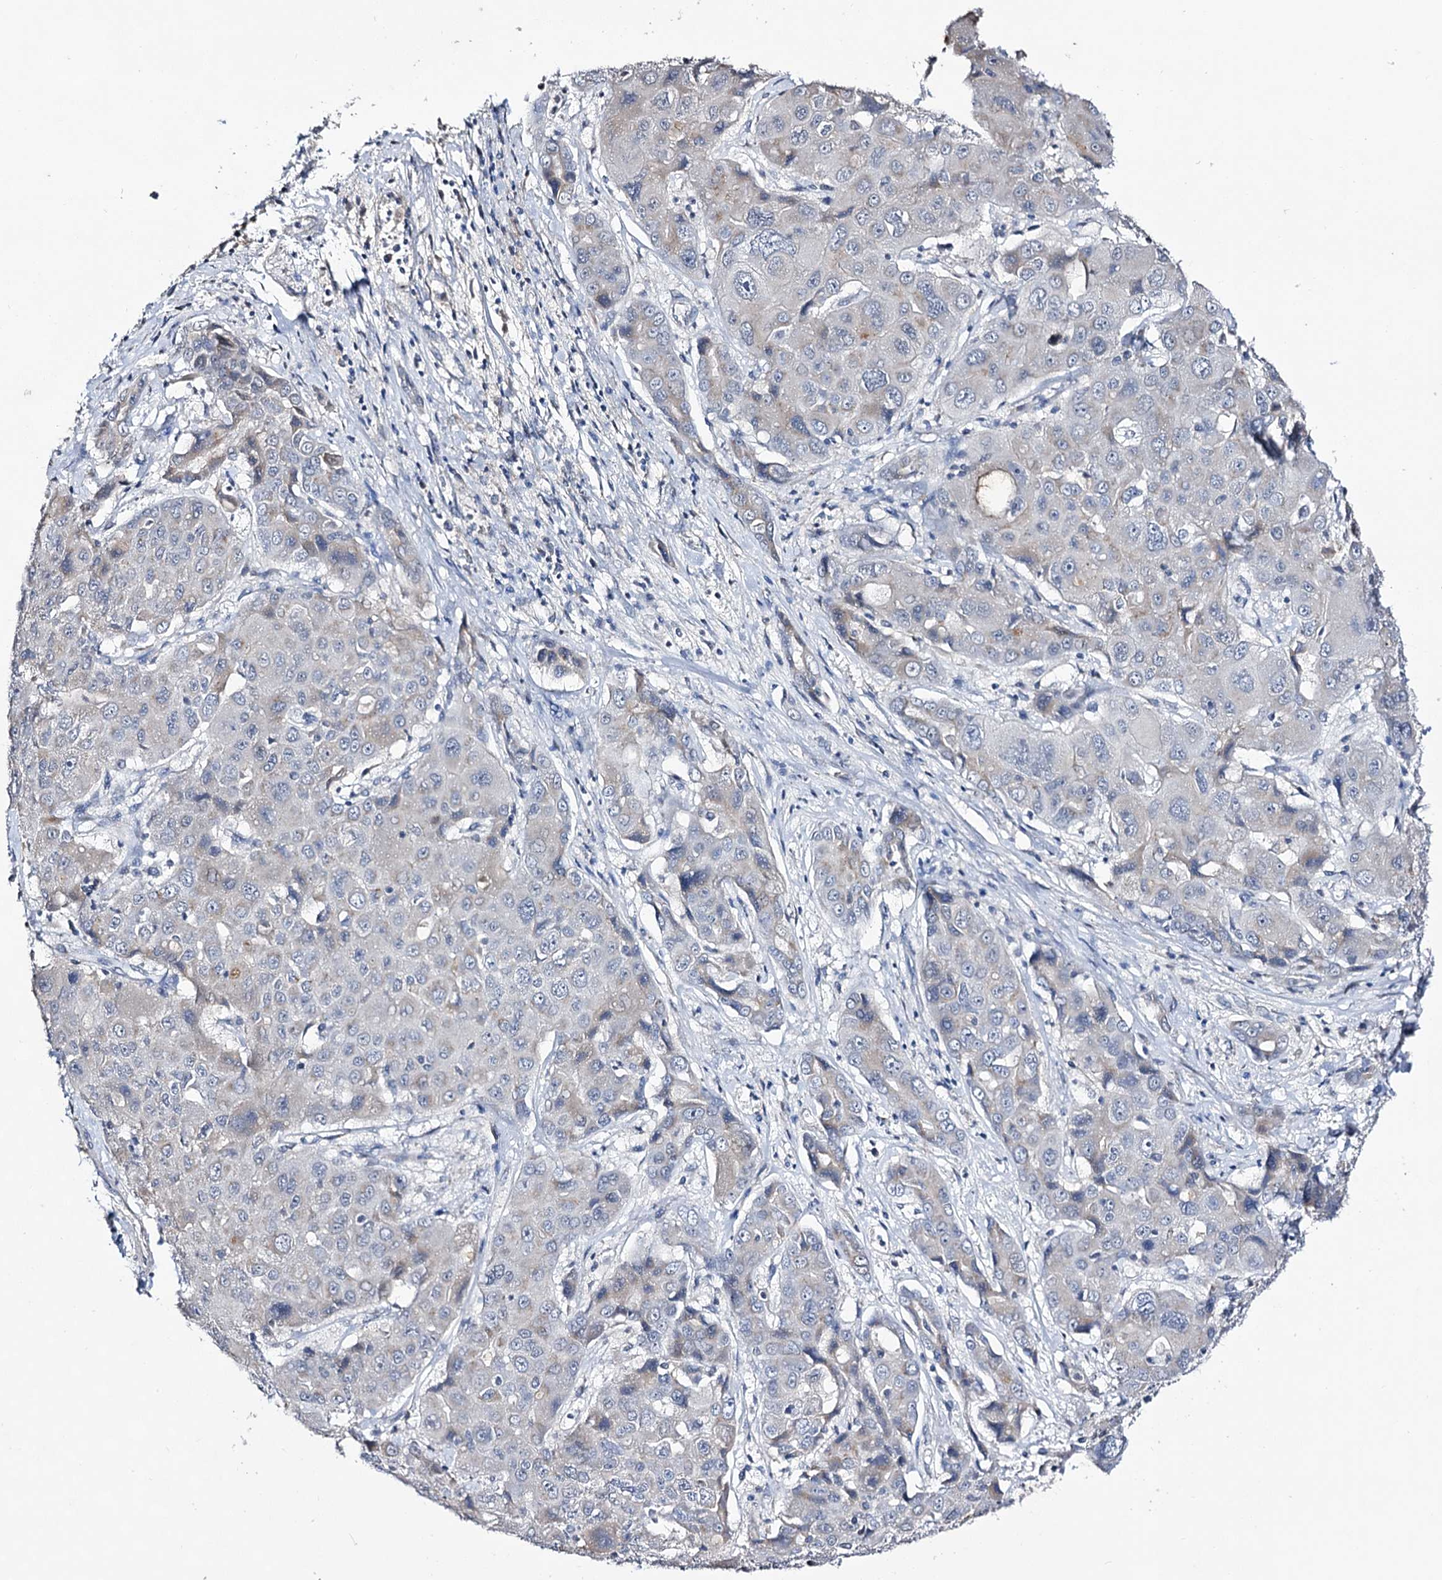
{"staining": {"intensity": "weak", "quantity": "<25%", "location": "cytoplasmic/membranous"}, "tissue": "liver cancer", "cell_type": "Tumor cells", "image_type": "cancer", "snomed": [{"axis": "morphology", "description": "Cholangiocarcinoma"}, {"axis": "topography", "description": "Liver"}], "caption": "Cholangiocarcinoma (liver) was stained to show a protein in brown. There is no significant positivity in tumor cells. (DAB (3,3'-diaminobenzidine) immunohistochemistry (IHC) with hematoxylin counter stain).", "gene": "PLIN1", "patient": {"sex": "male", "age": 67}}